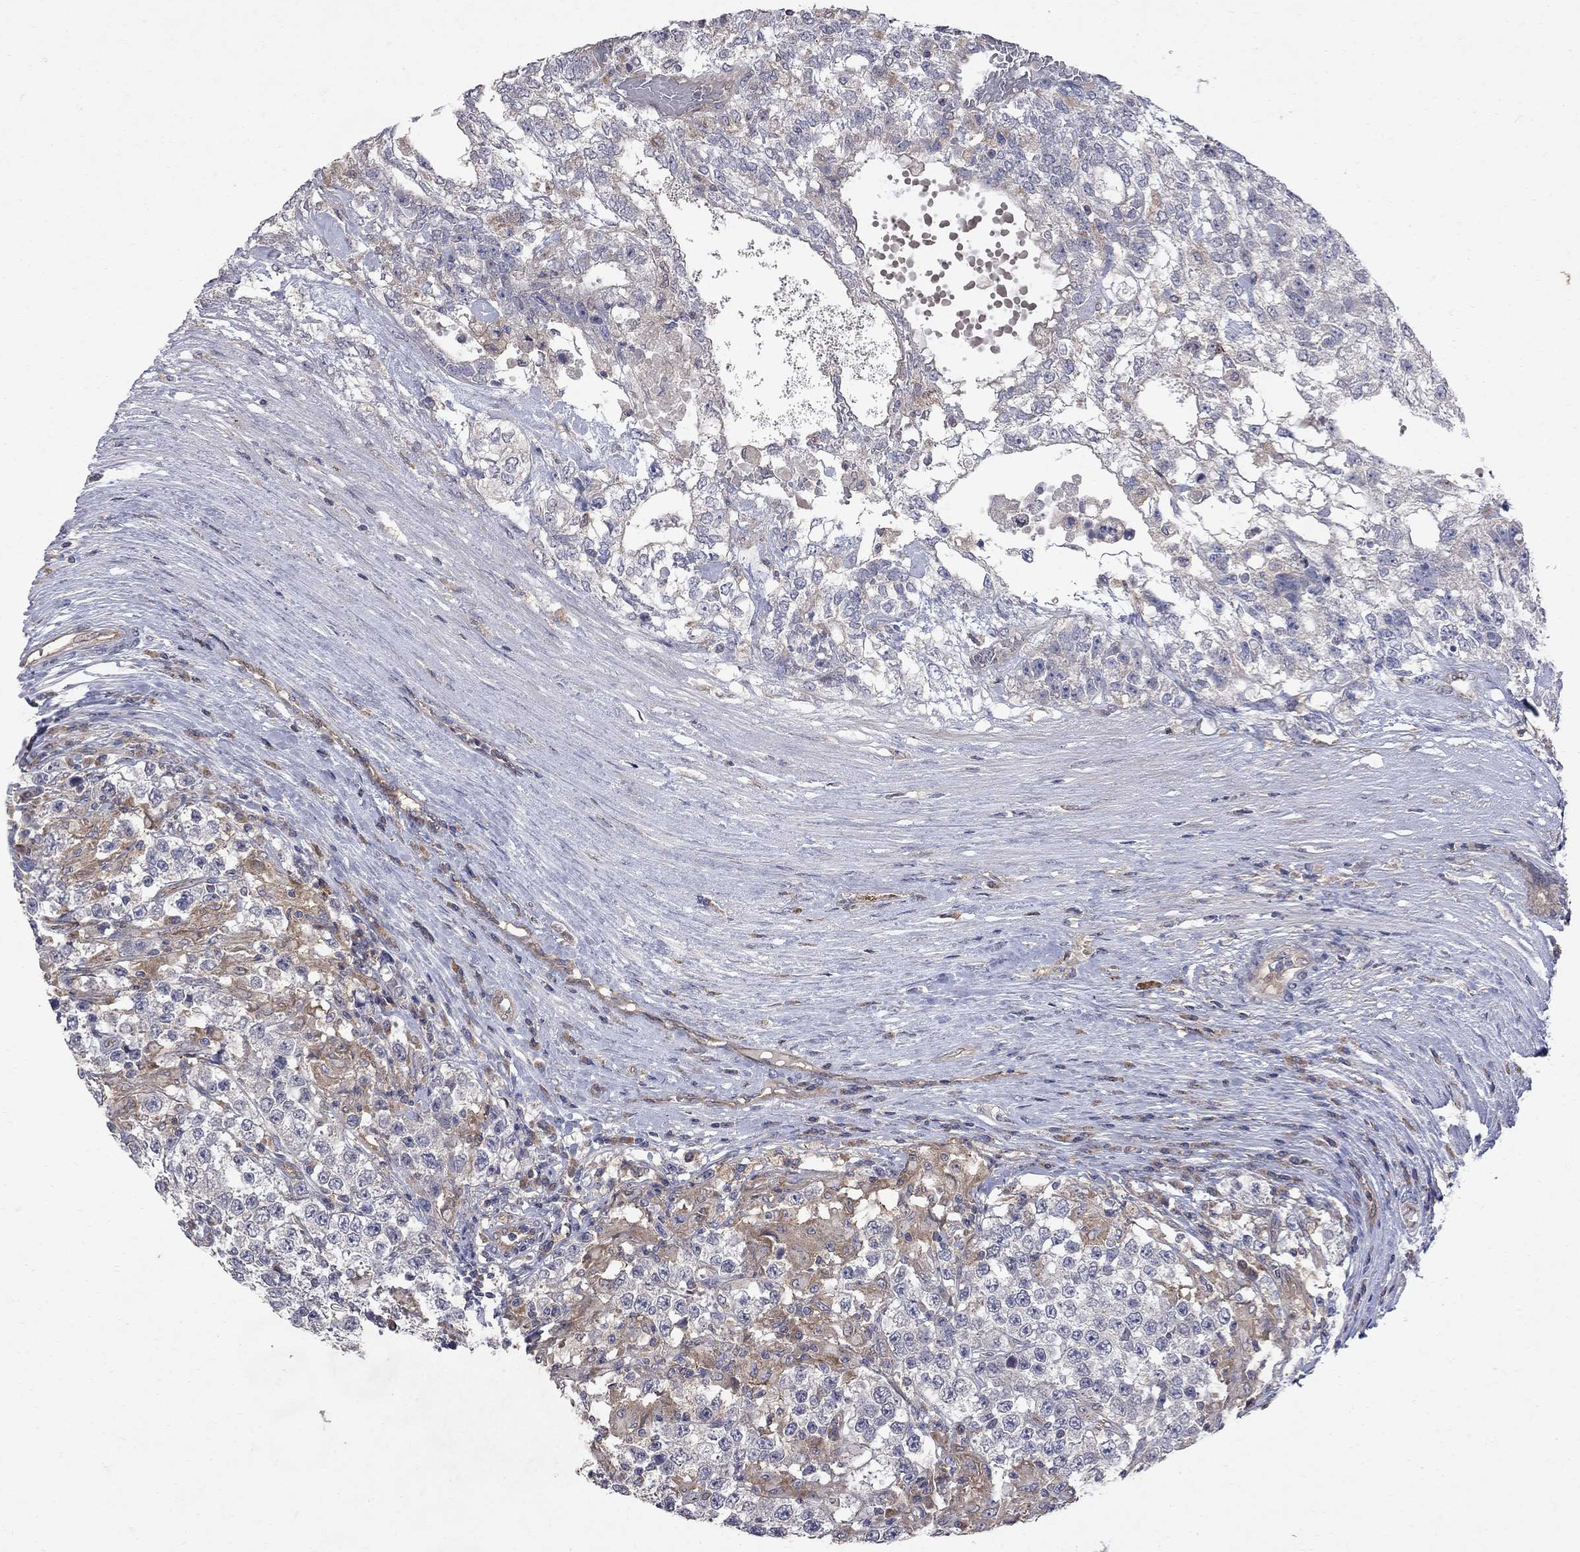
{"staining": {"intensity": "negative", "quantity": "none", "location": "none"}, "tissue": "testis cancer", "cell_type": "Tumor cells", "image_type": "cancer", "snomed": [{"axis": "morphology", "description": "Seminoma, NOS"}, {"axis": "morphology", "description": "Carcinoma, Embryonal, NOS"}, {"axis": "topography", "description": "Testis"}], "caption": "An image of human testis embryonal carcinoma is negative for staining in tumor cells.", "gene": "ABI3", "patient": {"sex": "male", "age": 41}}